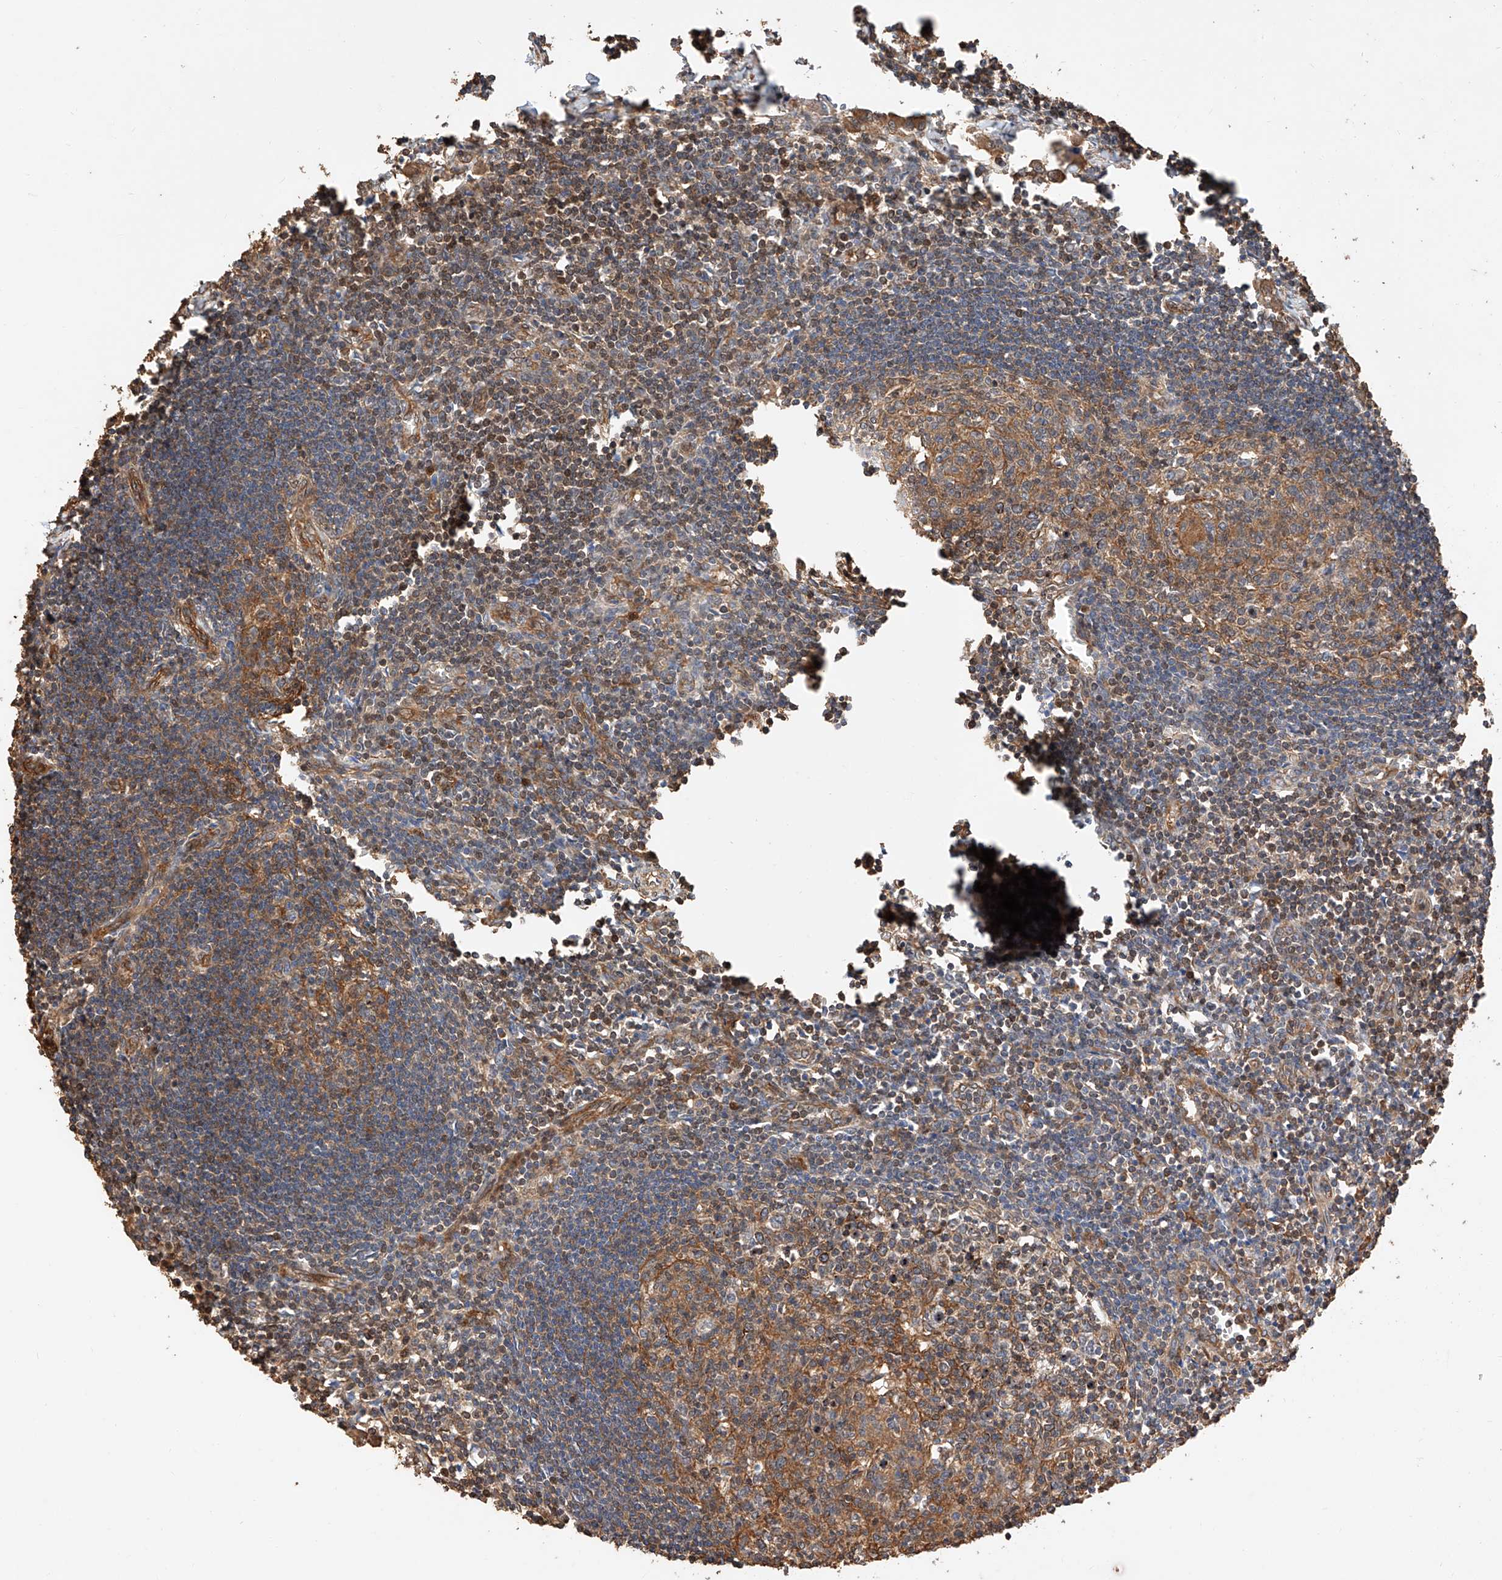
{"staining": {"intensity": "moderate", "quantity": ">75%", "location": "cytoplasmic/membranous"}, "tissue": "lymph node", "cell_type": "Germinal center cells", "image_type": "normal", "snomed": [{"axis": "morphology", "description": "Normal tissue, NOS"}, {"axis": "morphology", "description": "Malignant melanoma, Metastatic site"}, {"axis": "topography", "description": "Lymph node"}], "caption": "The histopathology image exhibits immunohistochemical staining of normal lymph node. There is moderate cytoplasmic/membranous expression is seen in approximately >75% of germinal center cells. The staining was performed using DAB (3,3'-diaminobenzidine), with brown indicating positive protein expression. Nuclei are stained blue with hematoxylin.", "gene": "GHDC", "patient": {"sex": "male", "age": 41}}